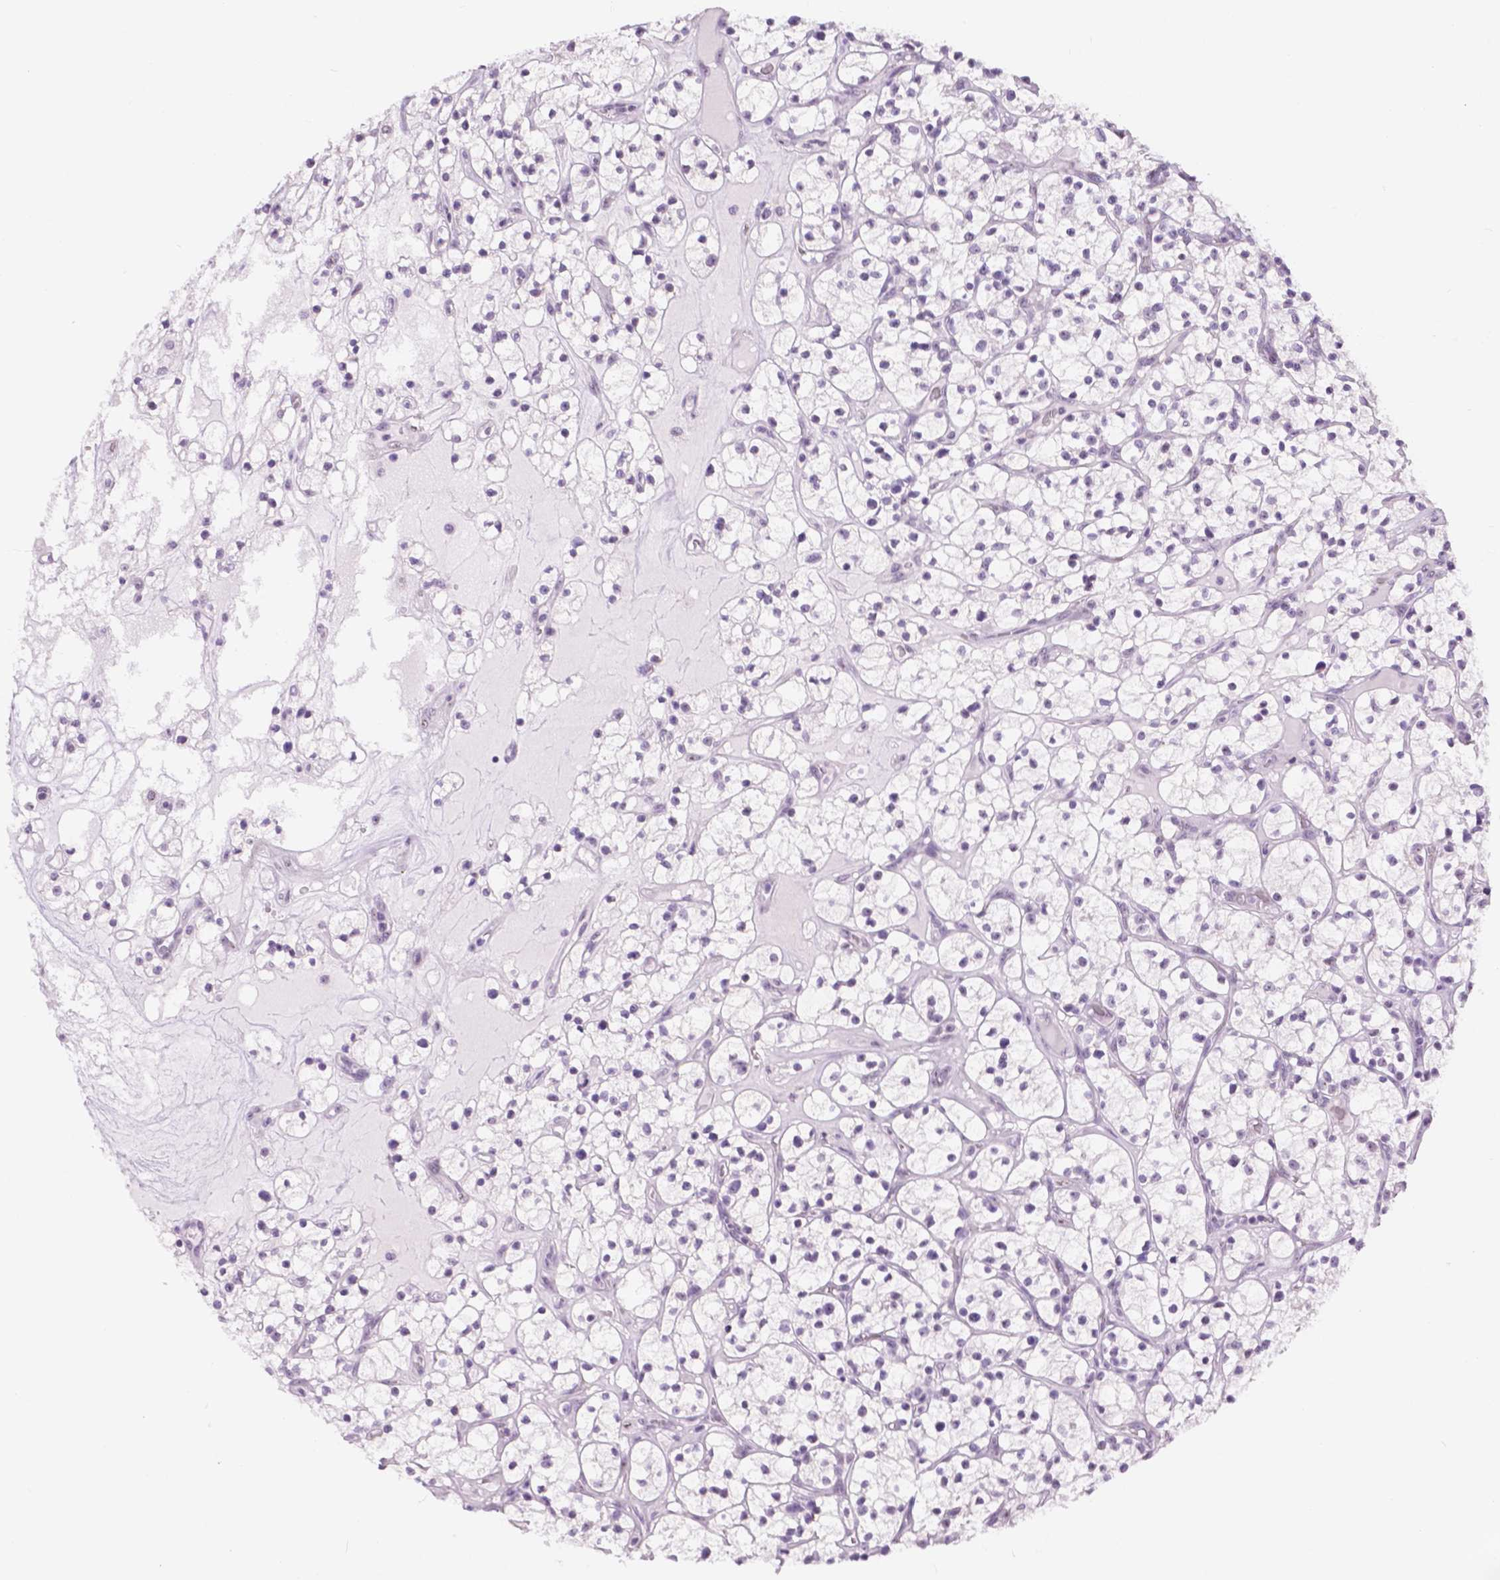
{"staining": {"intensity": "negative", "quantity": "none", "location": "none"}, "tissue": "renal cancer", "cell_type": "Tumor cells", "image_type": "cancer", "snomed": [{"axis": "morphology", "description": "Adenocarcinoma, NOS"}, {"axis": "topography", "description": "Kidney"}], "caption": "A histopathology image of adenocarcinoma (renal) stained for a protein shows no brown staining in tumor cells.", "gene": "NHP2", "patient": {"sex": "female", "age": 64}}